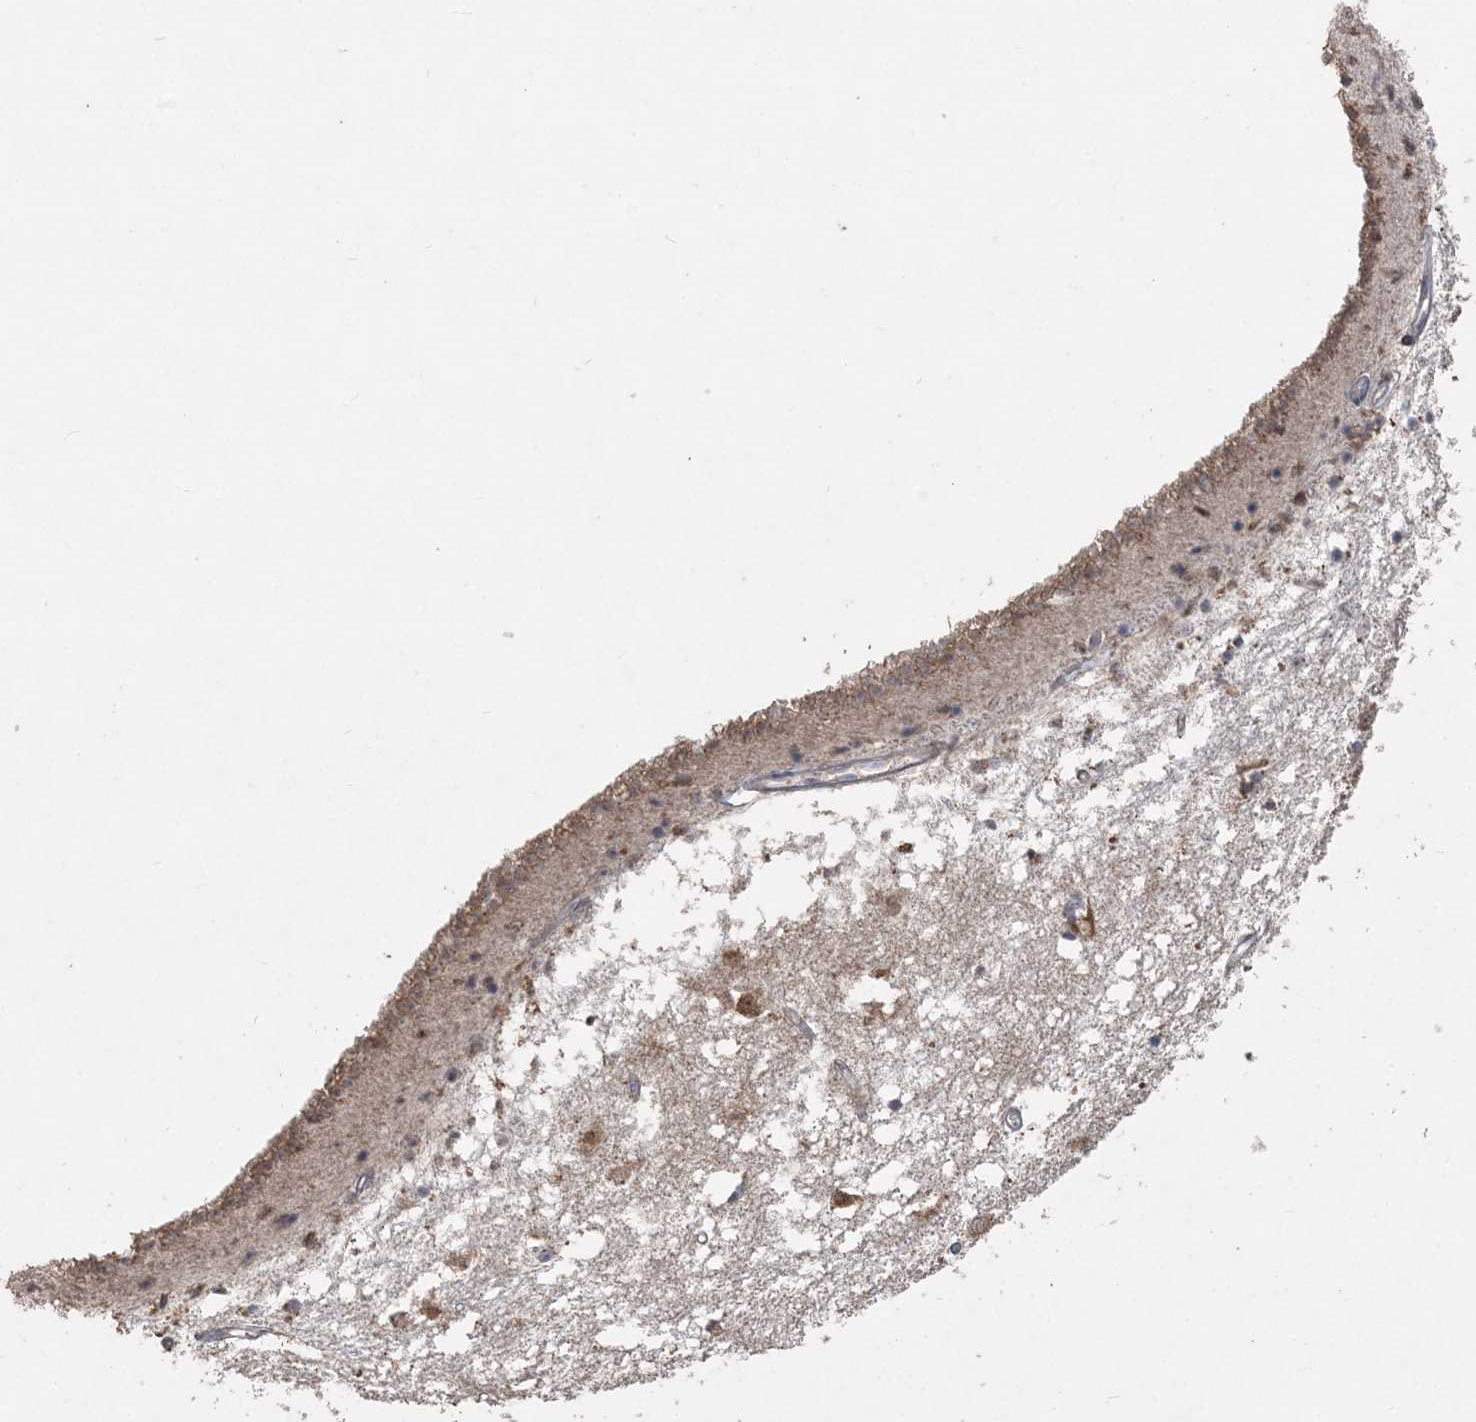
{"staining": {"intensity": "weak", "quantity": "<25%", "location": "cytoplasmic/membranous"}, "tissue": "caudate", "cell_type": "Glial cells", "image_type": "normal", "snomed": [{"axis": "morphology", "description": "Normal tissue, NOS"}, {"axis": "topography", "description": "Lateral ventricle wall"}], "caption": "Caudate was stained to show a protein in brown. There is no significant expression in glial cells.", "gene": "SLU7", "patient": {"sex": "male", "age": 45}}